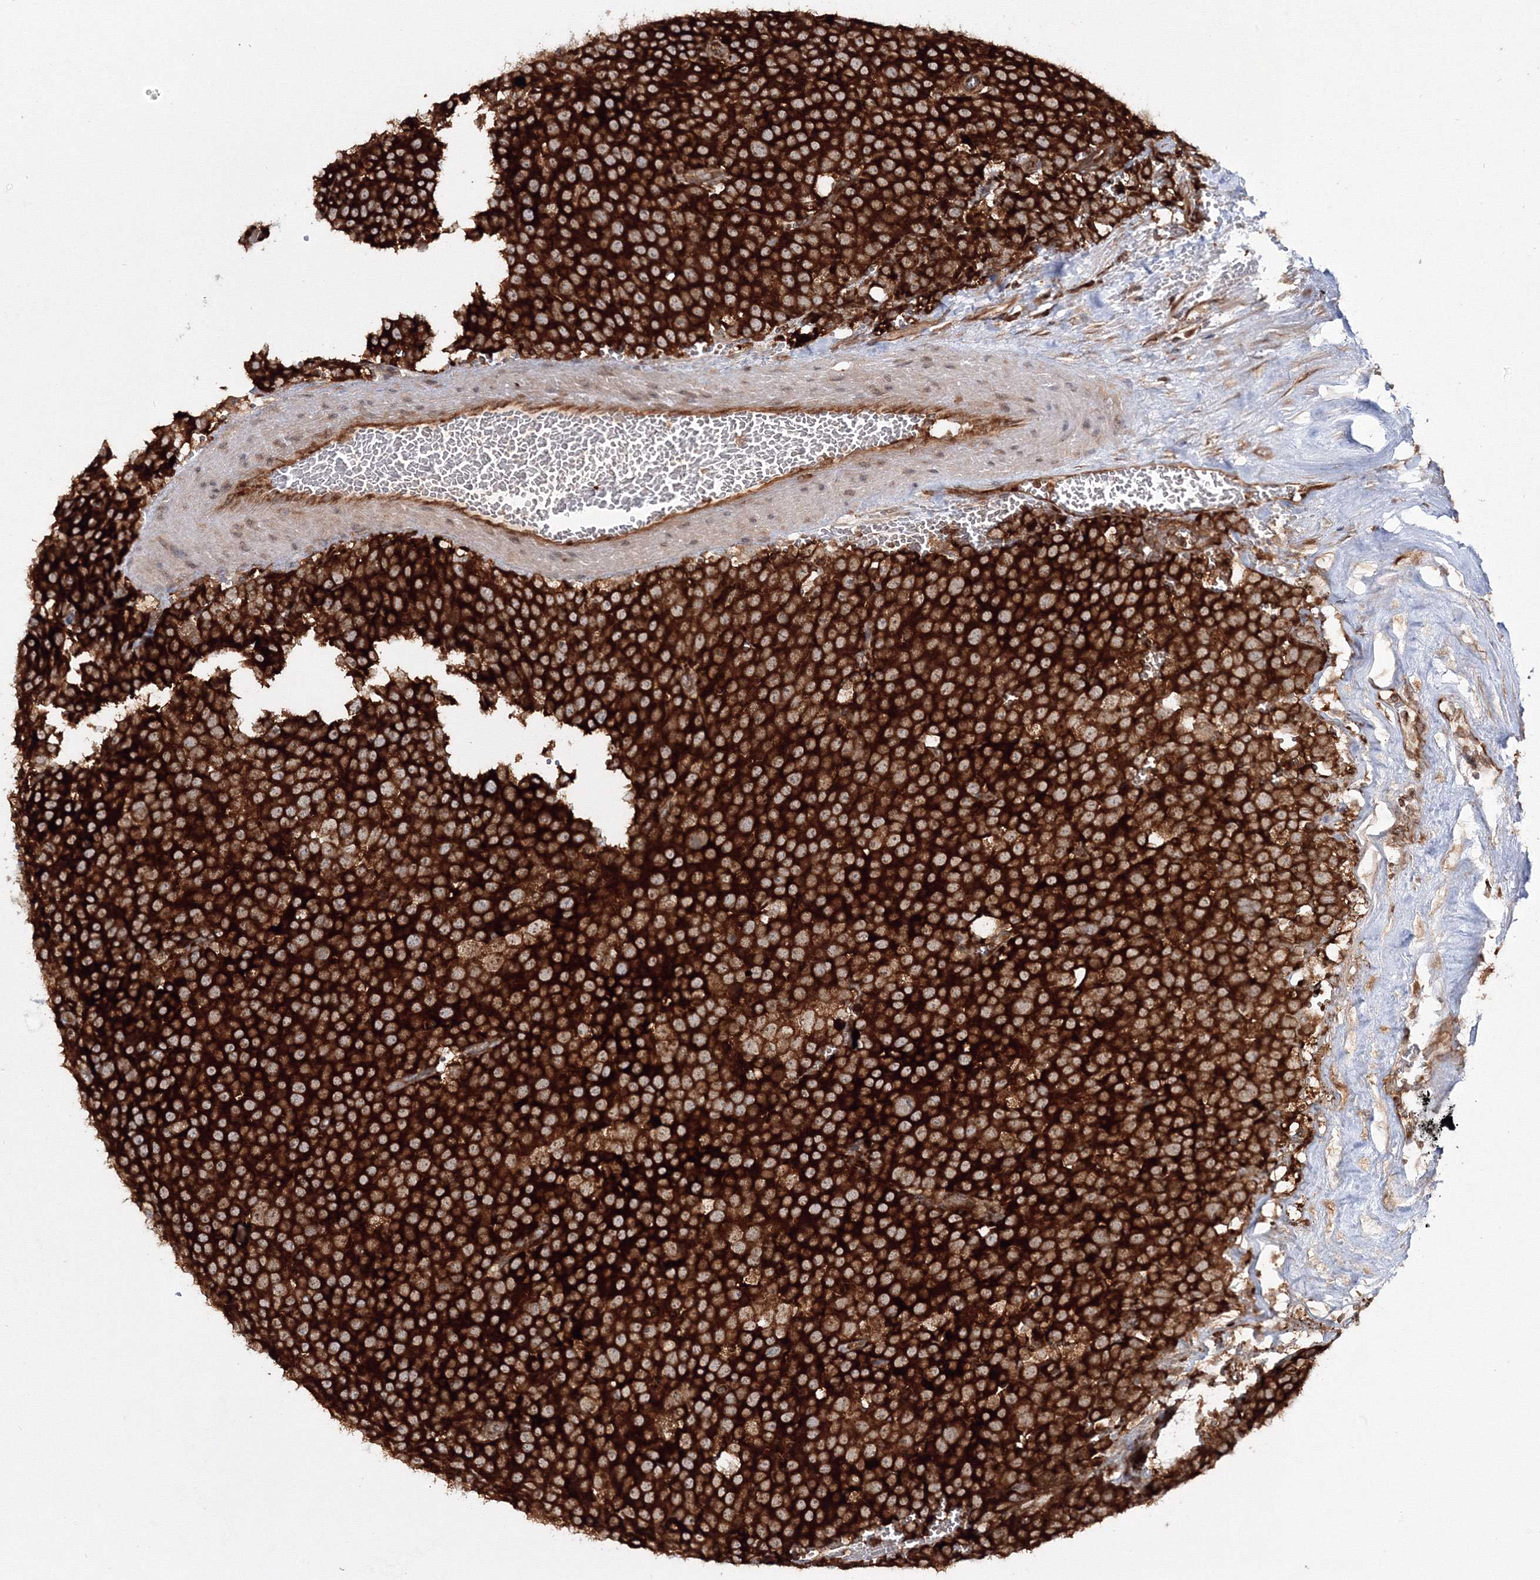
{"staining": {"intensity": "strong", "quantity": ">75%", "location": "cytoplasmic/membranous"}, "tissue": "testis cancer", "cell_type": "Tumor cells", "image_type": "cancer", "snomed": [{"axis": "morphology", "description": "Seminoma, NOS"}, {"axis": "topography", "description": "Testis"}], "caption": "Strong cytoplasmic/membranous expression is appreciated in approximately >75% of tumor cells in seminoma (testis).", "gene": "HARS1", "patient": {"sex": "male", "age": 71}}